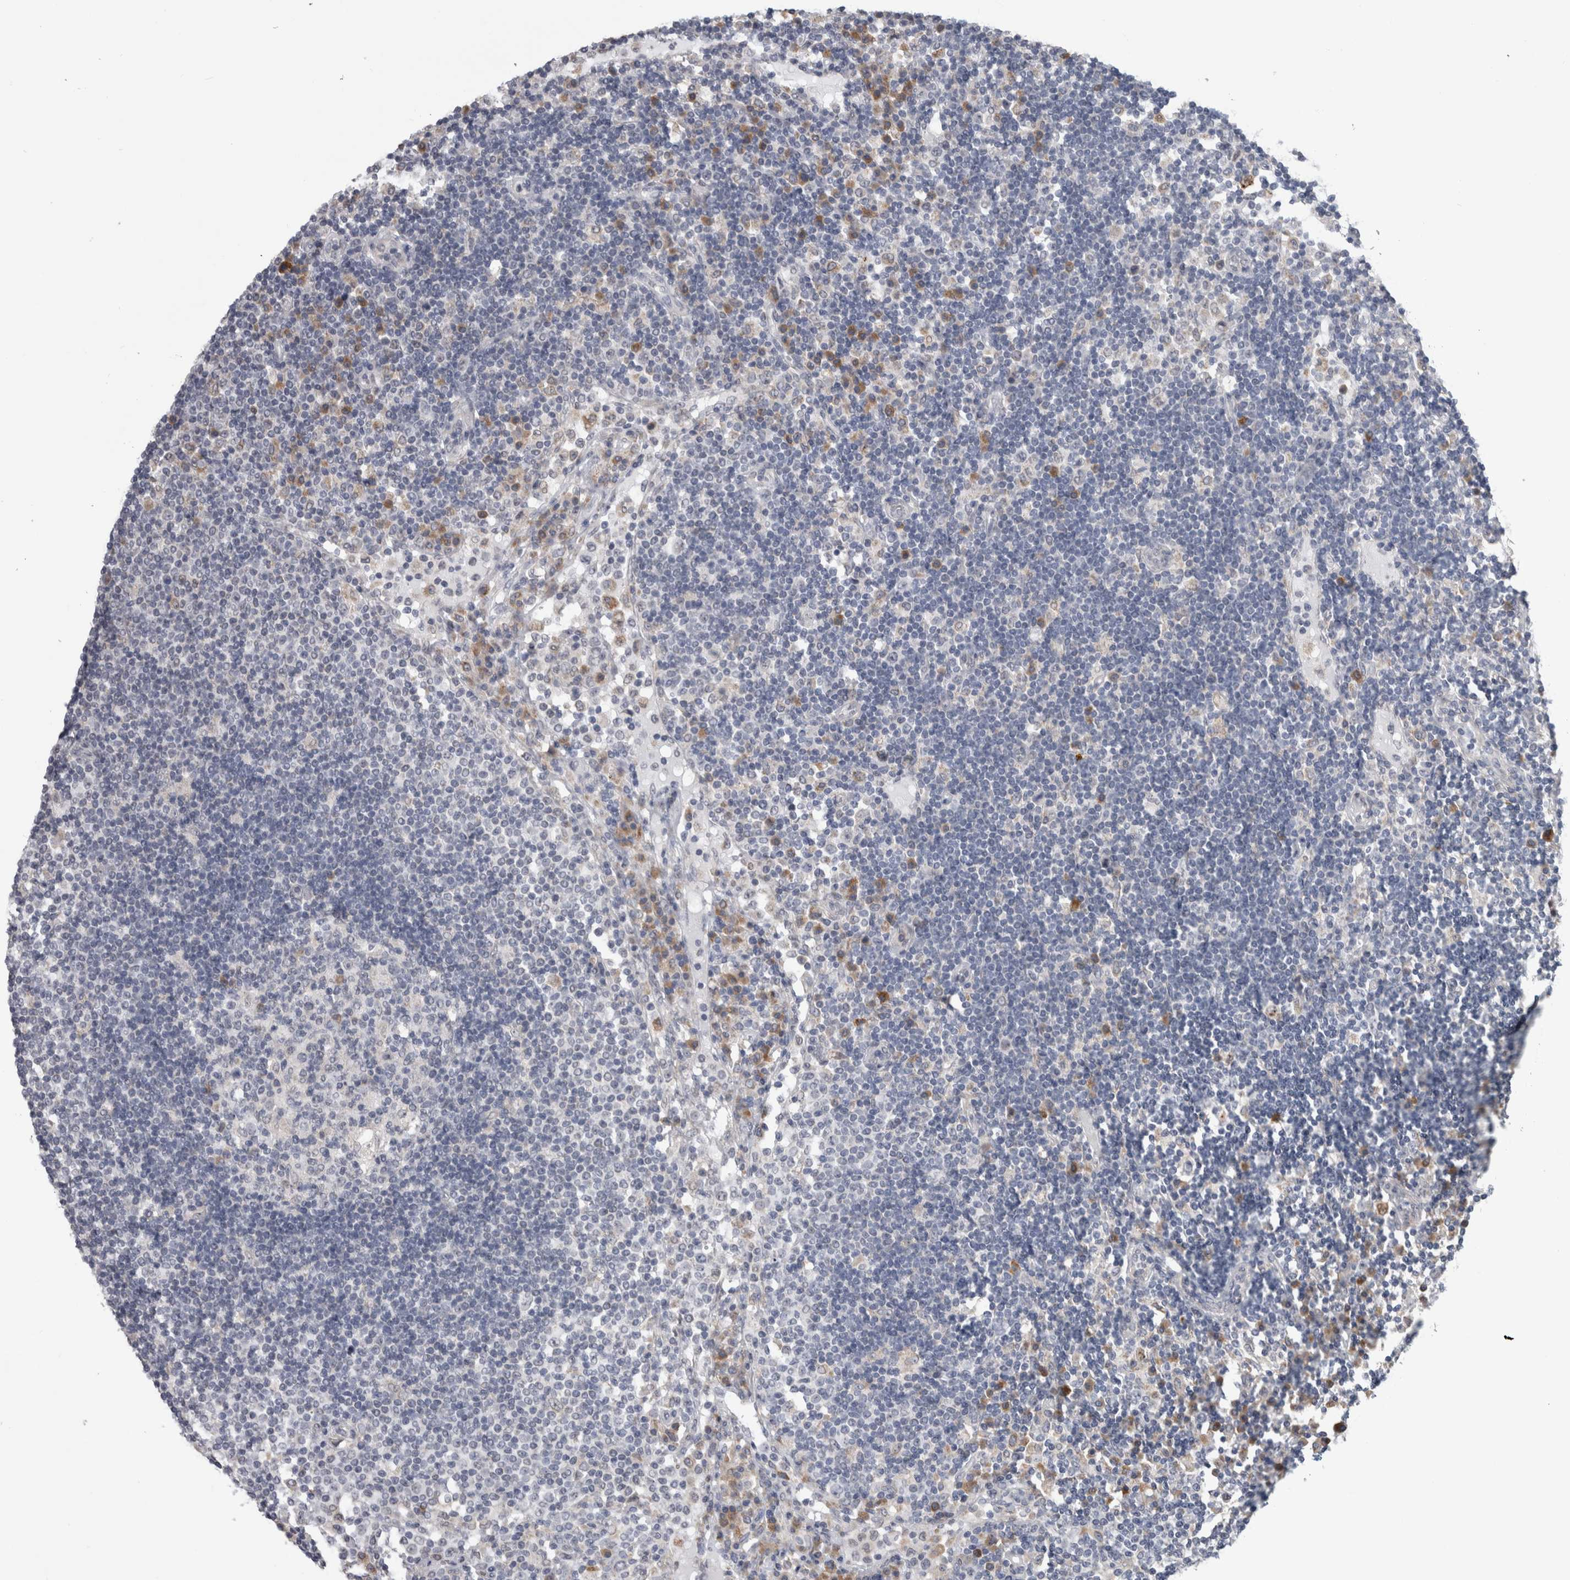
{"staining": {"intensity": "negative", "quantity": "none", "location": "none"}, "tissue": "lymph node", "cell_type": "Germinal center cells", "image_type": "normal", "snomed": [{"axis": "morphology", "description": "Normal tissue, NOS"}, {"axis": "topography", "description": "Lymph node"}], "caption": "Germinal center cells show no significant protein expression in normal lymph node. Brightfield microscopy of immunohistochemistry (IHC) stained with DAB (3,3'-diaminobenzidine) (brown) and hematoxylin (blue), captured at high magnification.", "gene": "TMEM242", "patient": {"sex": "female", "age": 53}}